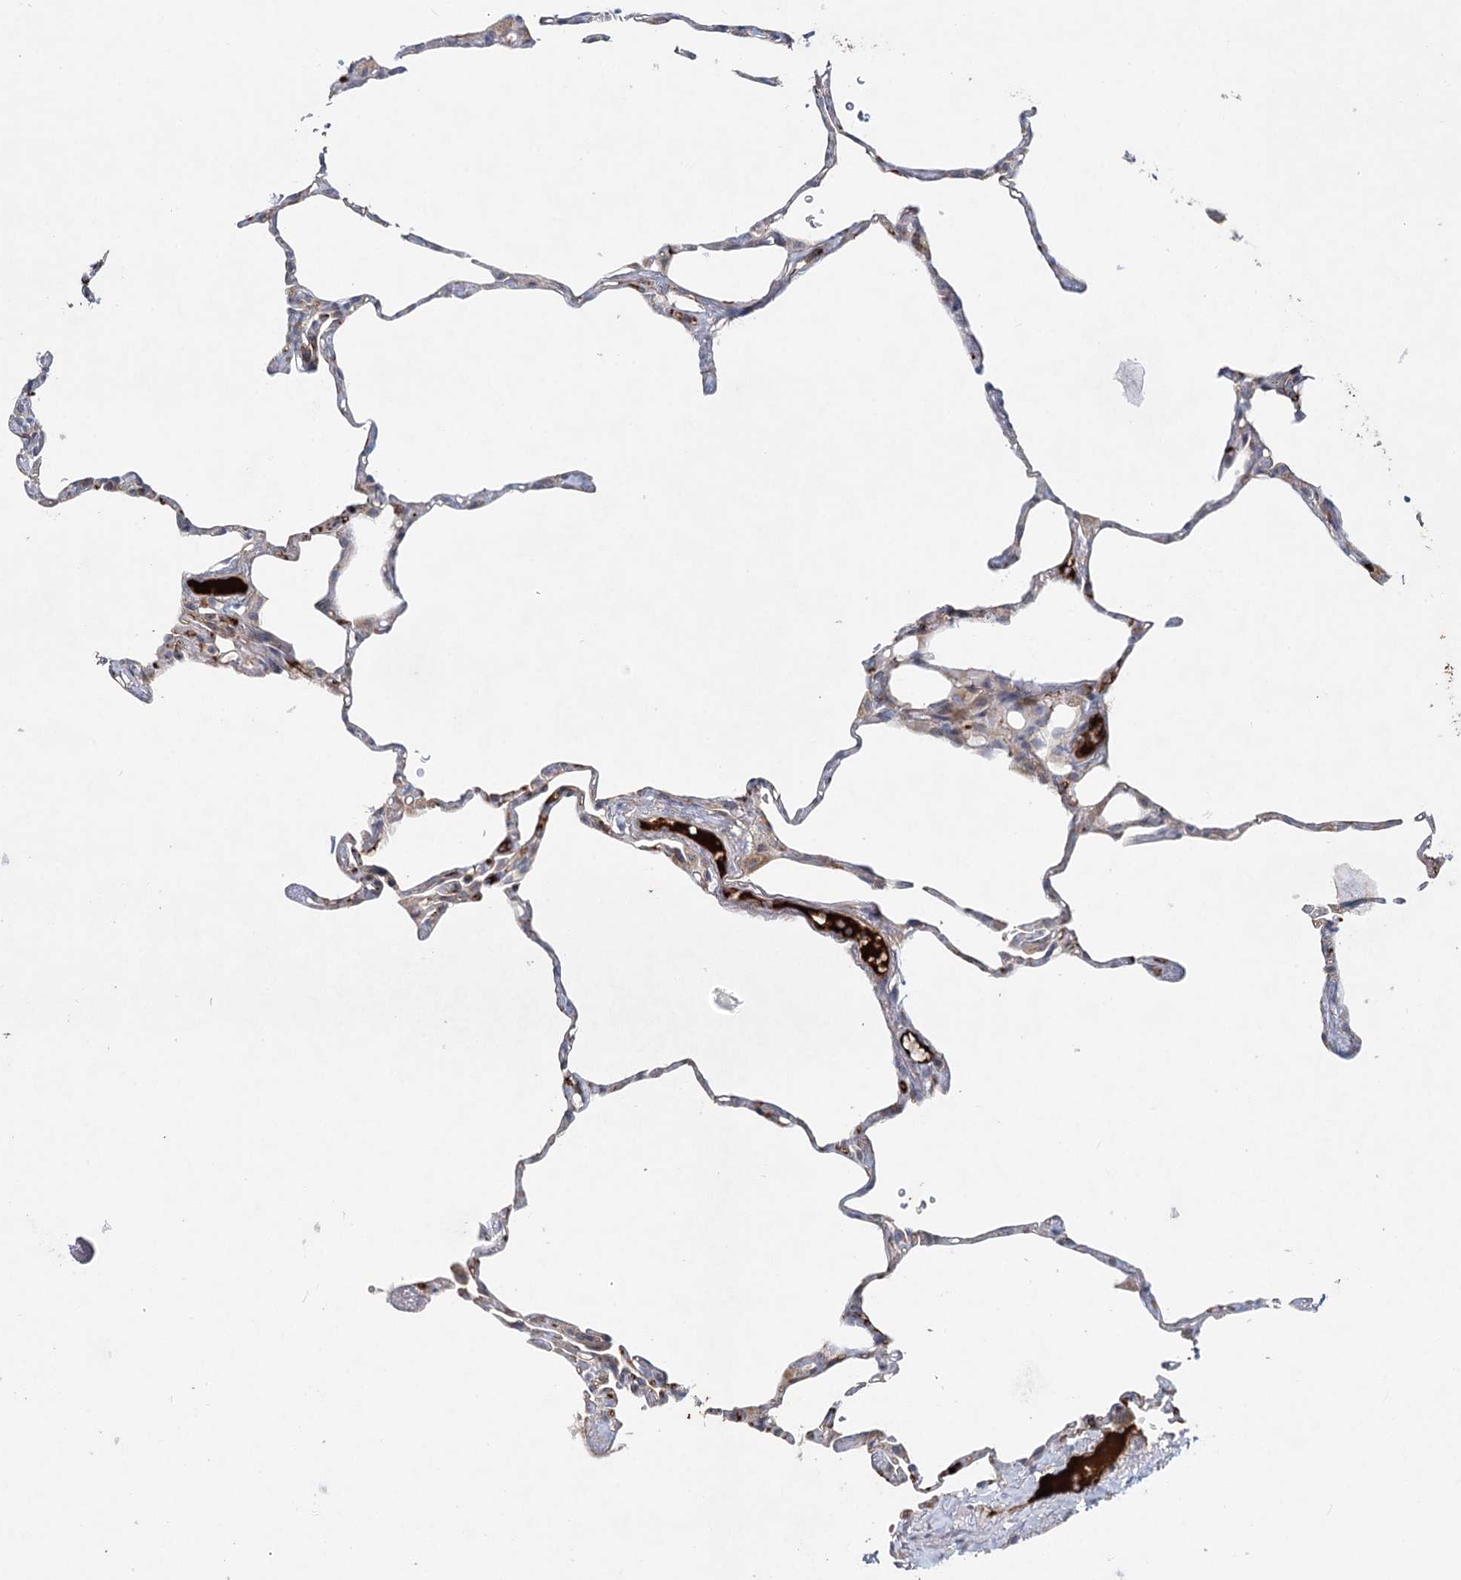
{"staining": {"intensity": "moderate", "quantity": "<25%", "location": "cytoplasmic/membranous"}, "tissue": "lung", "cell_type": "Alveolar cells", "image_type": "normal", "snomed": [{"axis": "morphology", "description": "Normal tissue, NOS"}, {"axis": "topography", "description": "Lung"}], "caption": "Approximately <25% of alveolar cells in unremarkable lung reveal moderate cytoplasmic/membranous protein positivity as visualized by brown immunohistochemical staining.", "gene": "ALKBH8", "patient": {"sex": "male", "age": 65}}